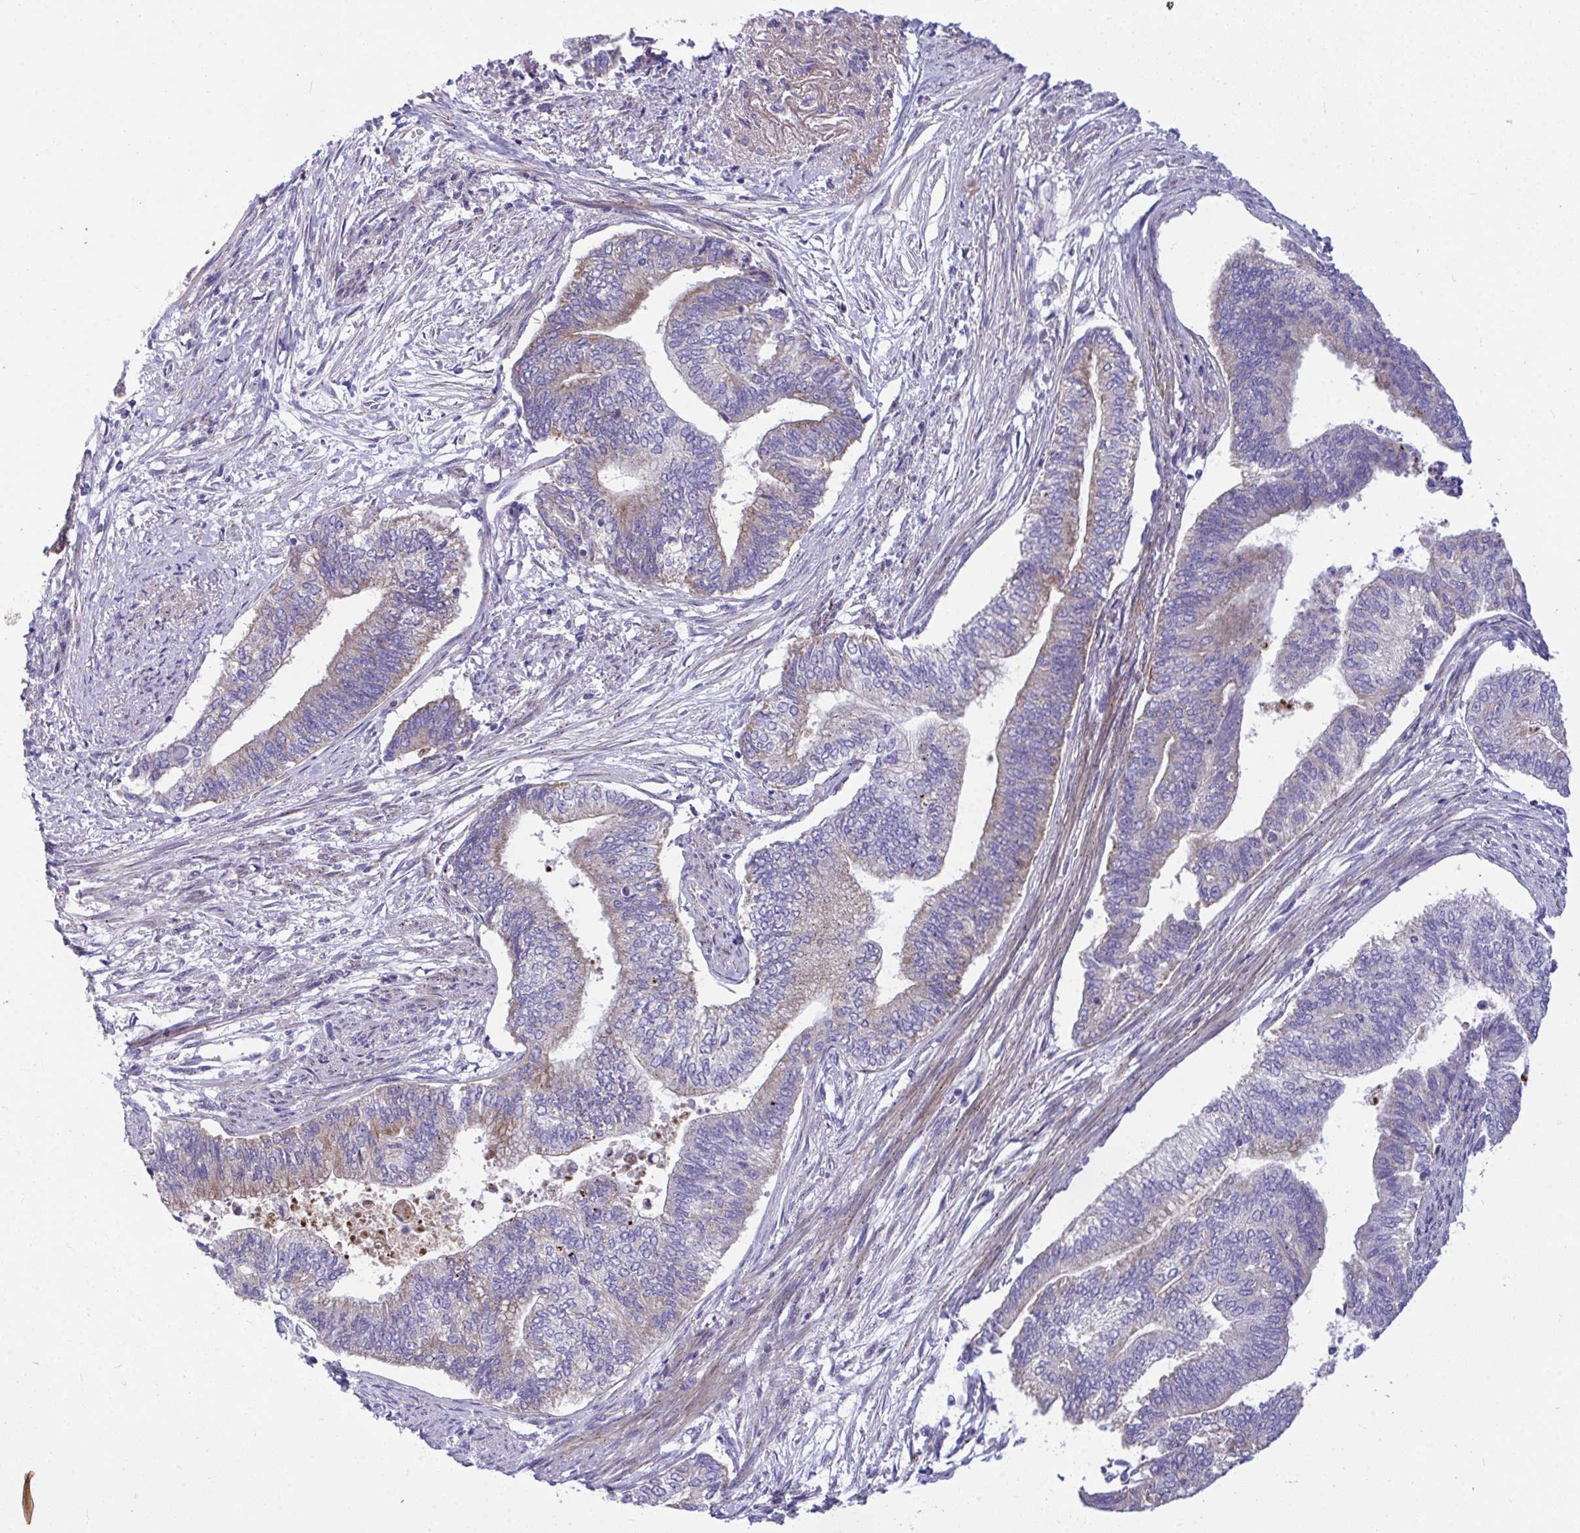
{"staining": {"intensity": "weak", "quantity": "25%-75%", "location": "cytoplasmic/membranous"}, "tissue": "endometrial cancer", "cell_type": "Tumor cells", "image_type": "cancer", "snomed": [{"axis": "morphology", "description": "Adenocarcinoma, NOS"}, {"axis": "topography", "description": "Endometrium"}], "caption": "Protein expression by immunohistochemistry (IHC) shows weak cytoplasmic/membranous positivity in approximately 25%-75% of tumor cells in endometrial cancer (adenocarcinoma). The staining was performed using DAB (3,3'-diaminobenzidine) to visualize the protein expression in brown, while the nuclei were stained in blue with hematoxylin (Magnification: 20x).", "gene": "MRPS16", "patient": {"sex": "female", "age": 65}}